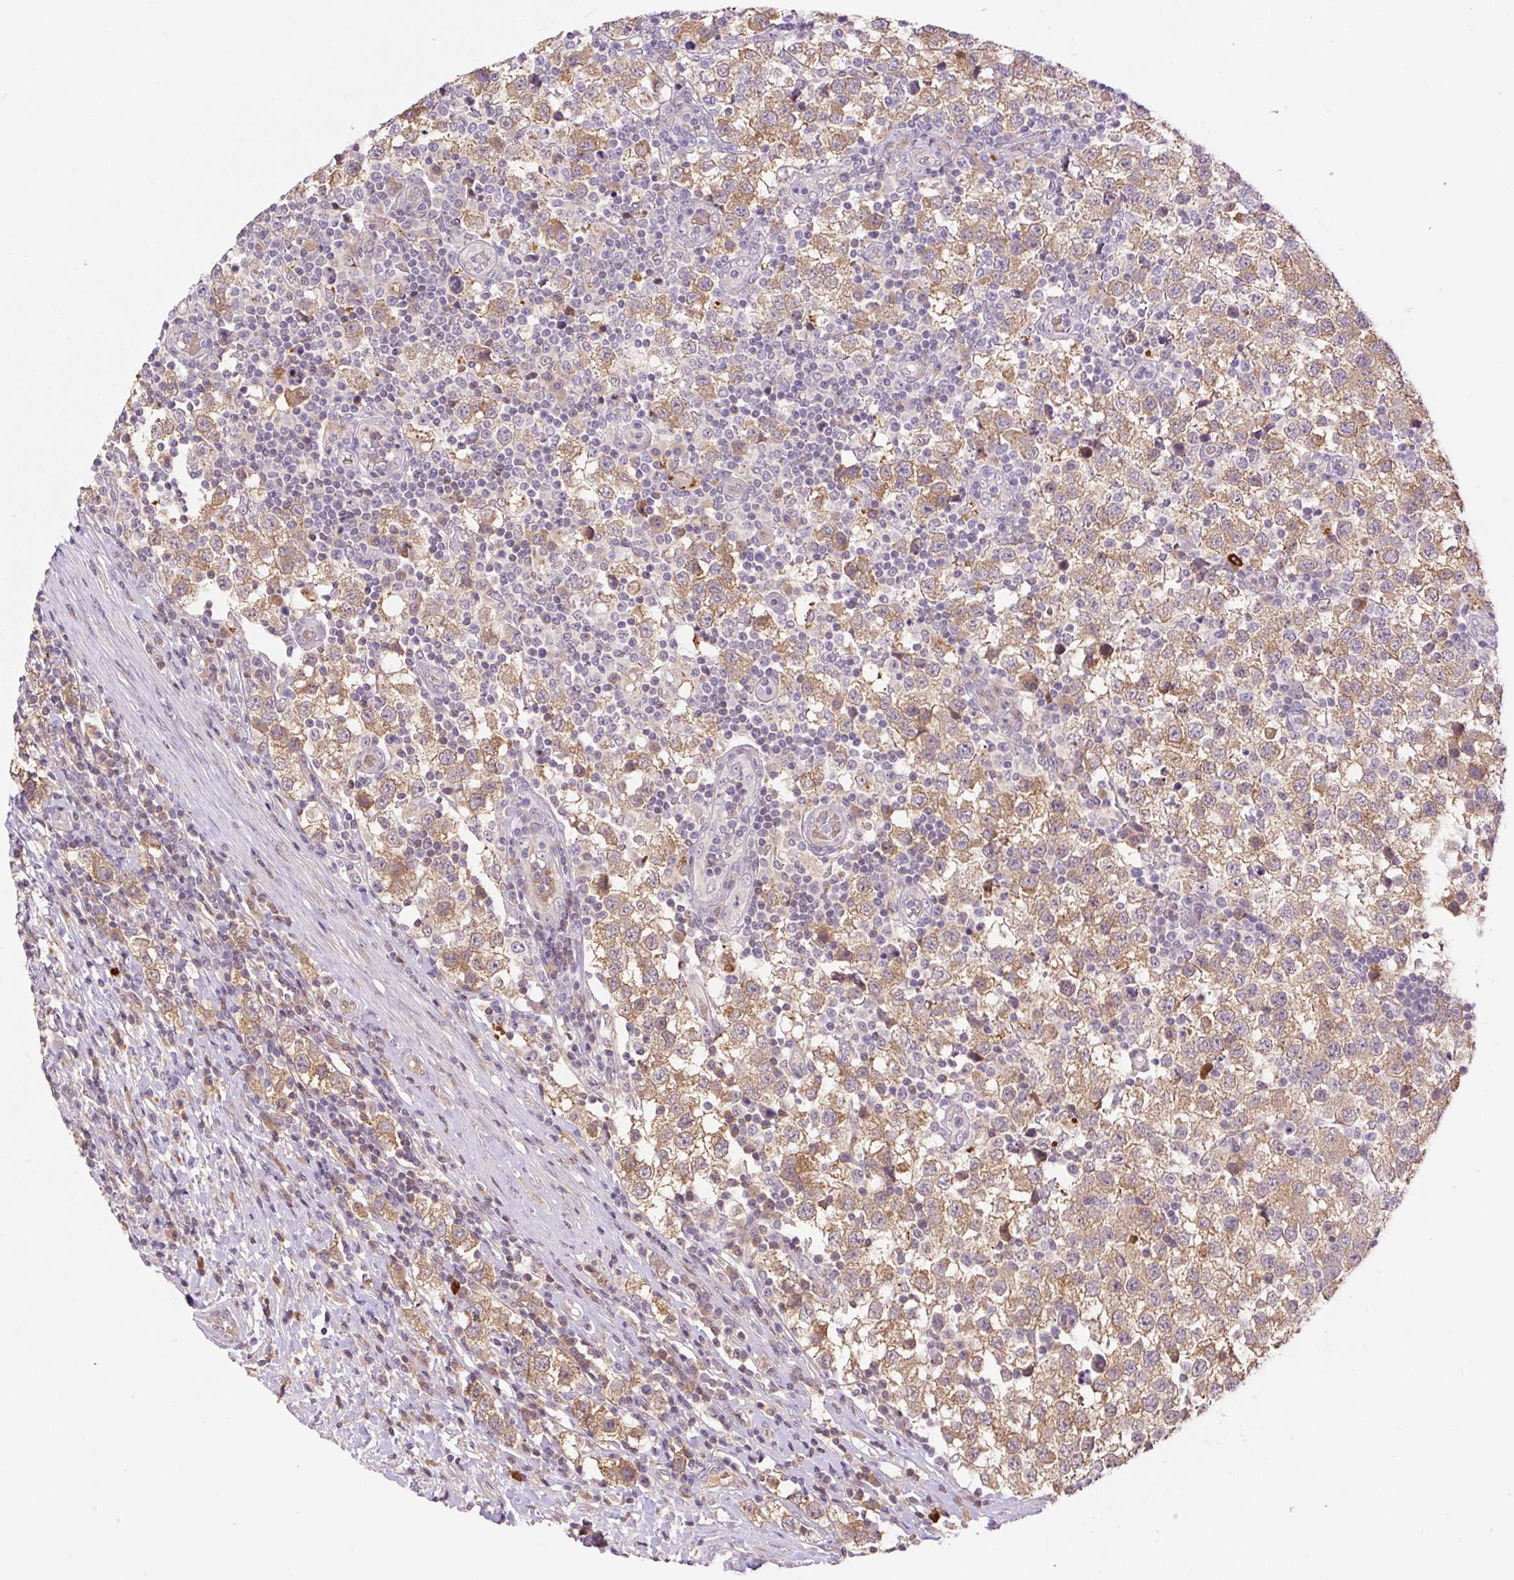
{"staining": {"intensity": "moderate", "quantity": ">75%", "location": "cytoplasmic/membranous"}, "tissue": "testis cancer", "cell_type": "Tumor cells", "image_type": "cancer", "snomed": [{"axis": "morphology", "description": "Seminoma, NOS"}, {"axis": "topography", "description": "Testis"}], "caption": "Immunohistochemical staining of human seminoma (testis) displays medium levels of moderate cytoplasmic/membranous protein positivity in about >75% of tumor cells.", "gene": "HABP4", "patient": {"sex": "male", "age": 34}}